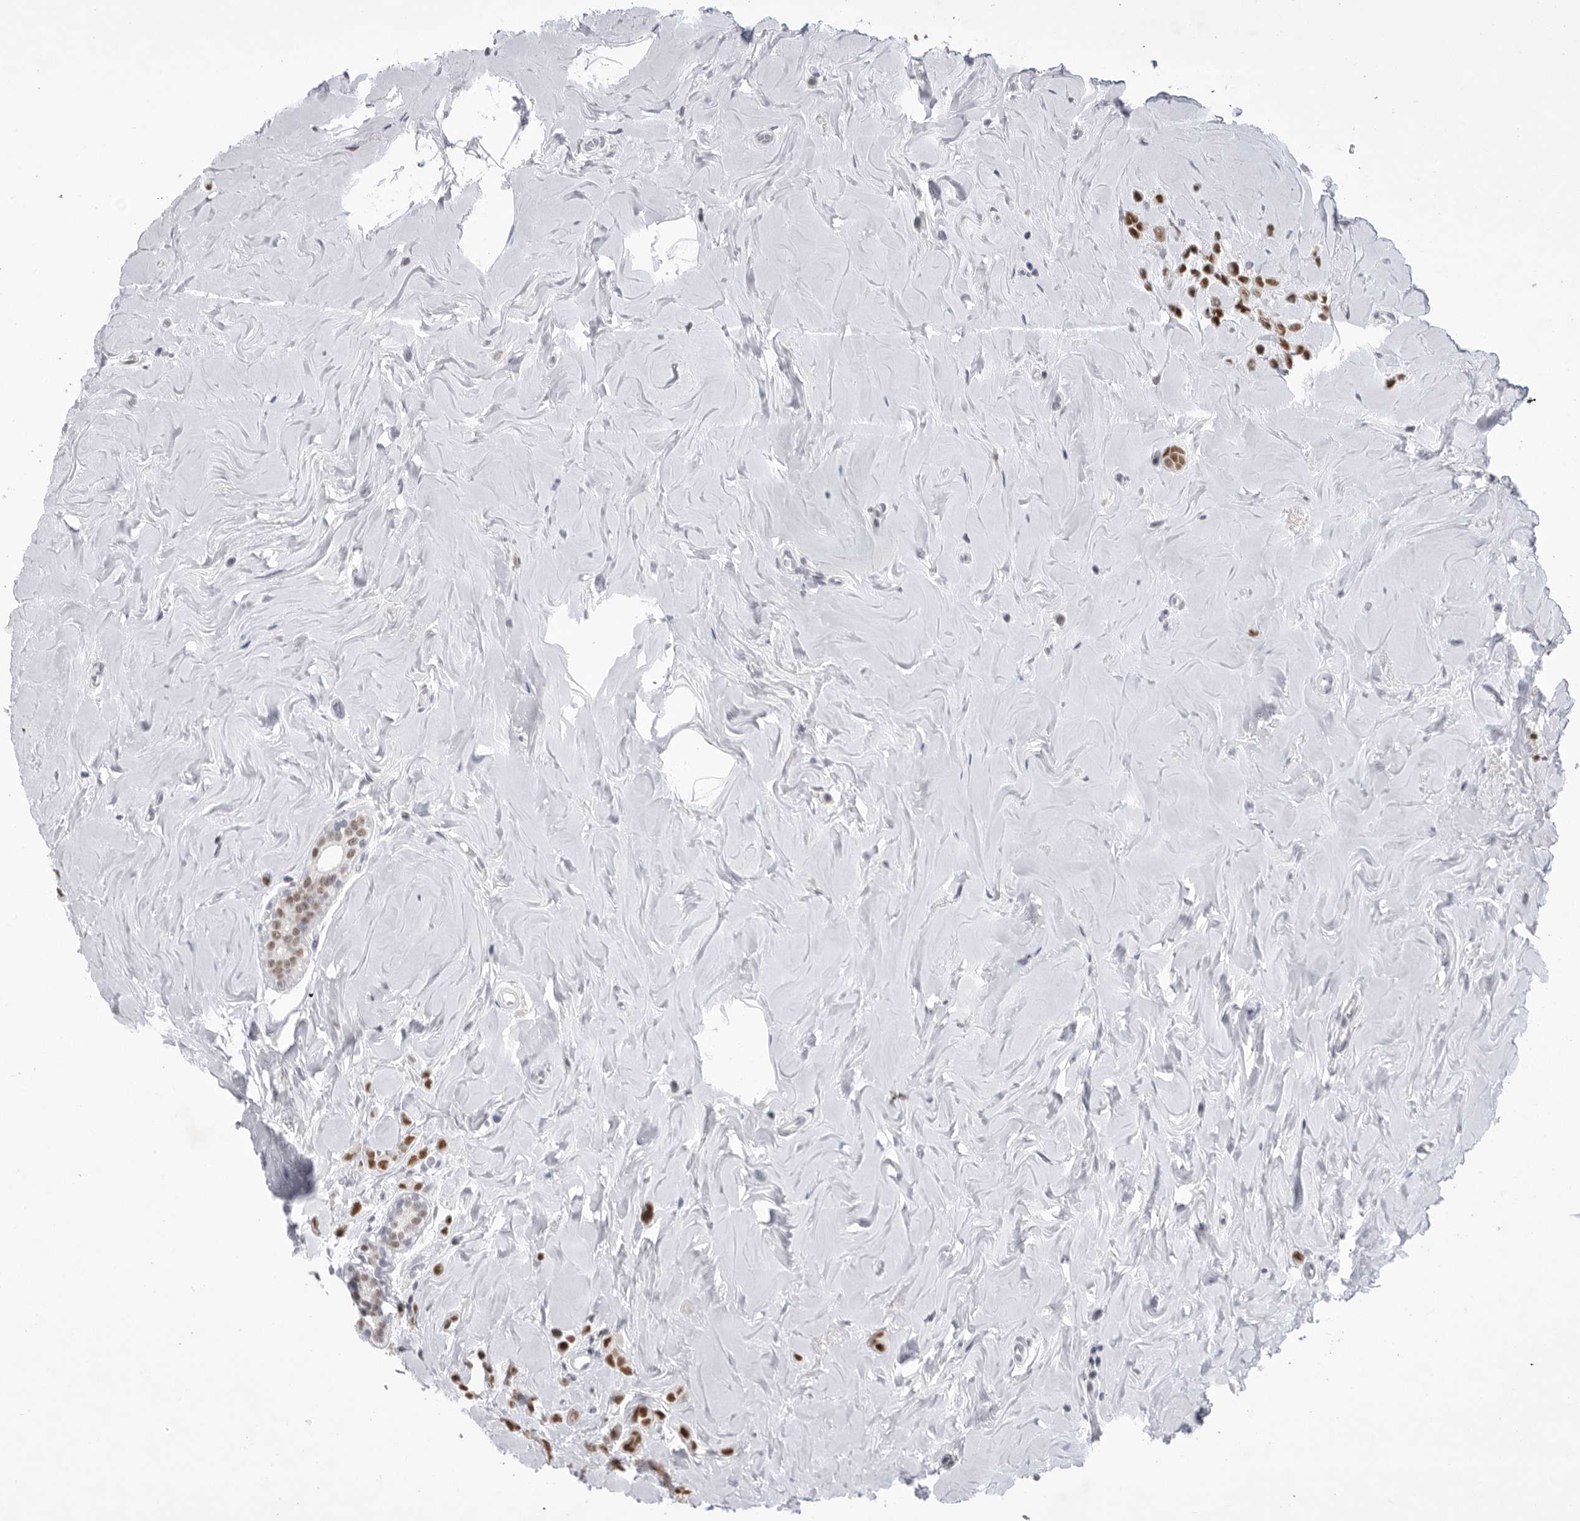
{"staining": {"intensity": "strong", "quantity": ">75%", "location": "nuclear"}, "tissue": "breast cancer", "cell_type": "Tumor cells", "image_type": "cancer", "snomed": [{"axis": "morphology", "description": "Lobular carcinoma"}, {"axis": "topography", "description": "Breast"}], "caption": "Human breast lobular carcinoma stained with a protein marker shows strong staining in tumor cells.", "gene": "ZBTB7B", "patient": {"sex": "female", "age": 47}}